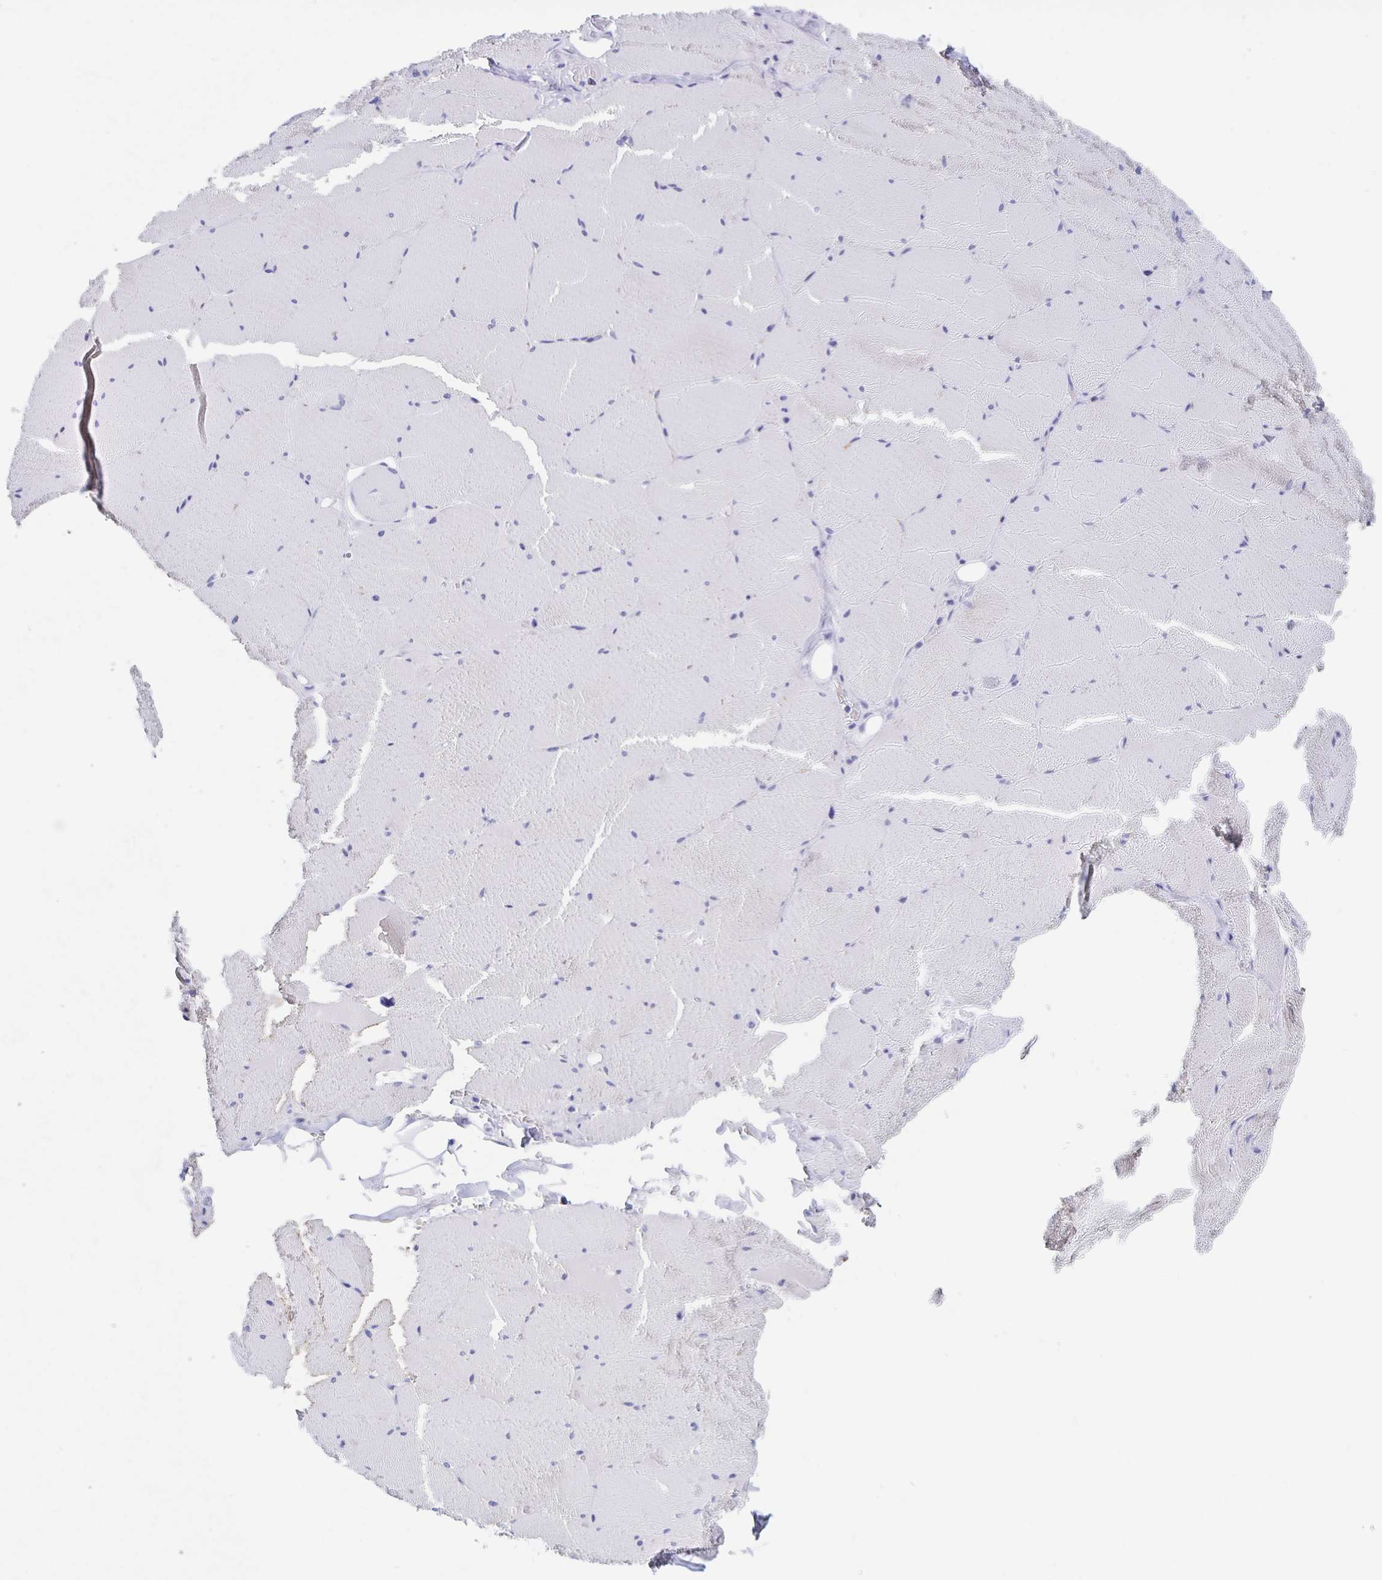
{"staining": {"intensity": "weak", "quantity": "<25%", "location": "cytoplasmic/membranous"}, "tissue": "skeletal muscle", "cell_type": "Myocytes", "image_type": "normal", "snomed": [{"axis": "morphology", "description": "Normal tissue, NOS"}, {"axis": "topography", "description": "Skeletal muscle"}, {"axis": "topography", "description": "Head-Neck"}], "caption": "Immunohistochemistry (IHC) micrograph of normal human skeletal muscle stained for a protein (brown), which shows no expression in myocytes.", "gene": "DMBT1", "patient": {"sex": "male", "age": 66}}